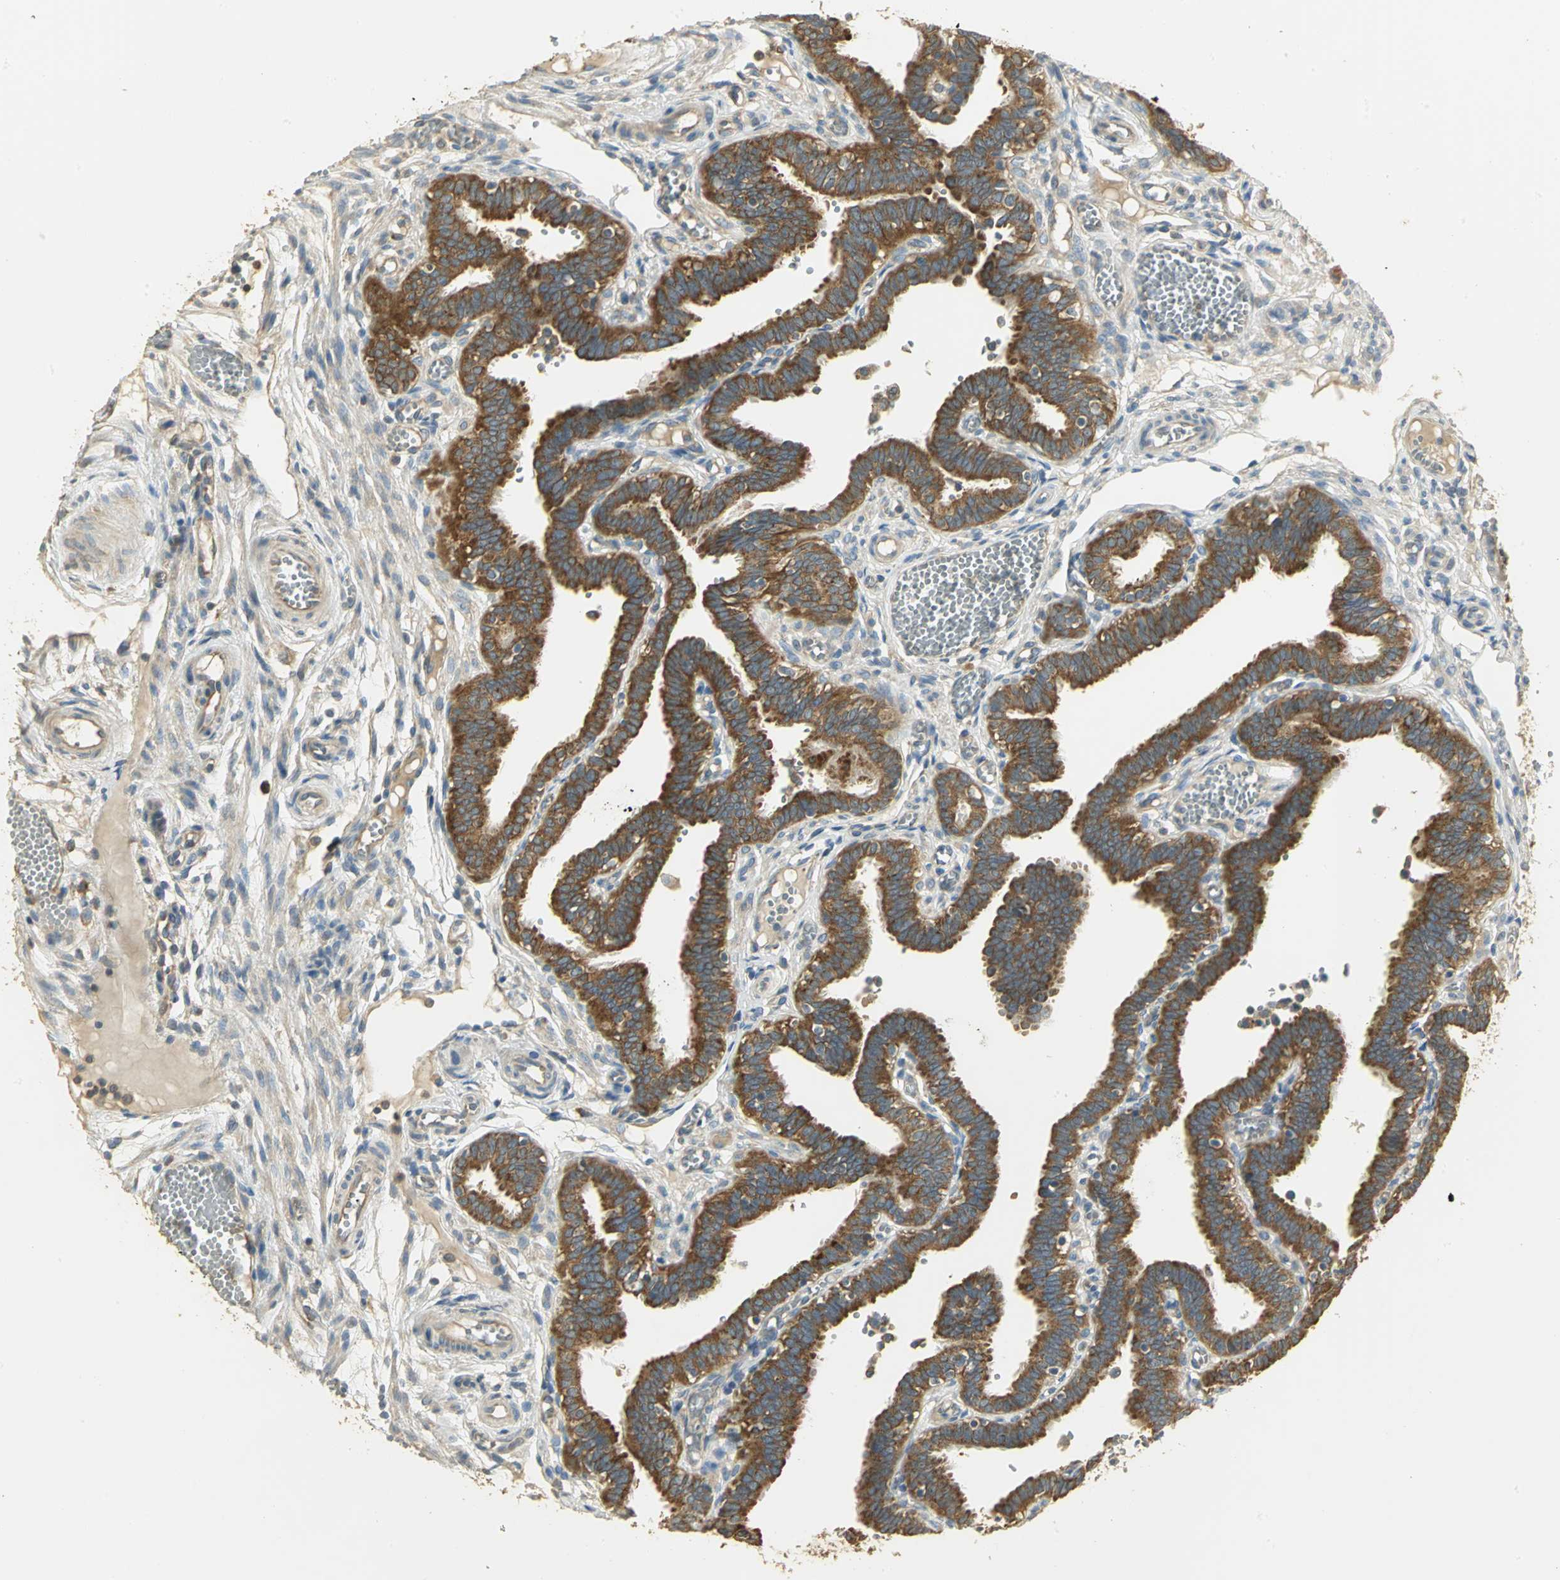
{"staining": {"intensity": "strong", "quantity": ">75%", "location": "cytoplasmic/membranous"}, "tissue": "fallopian tube", "cell_type": "Glandular cells", "image_type": "normal", "snomed": [{"axis": "morphology", "description": "Normal tissue, NOS"}, {"axis": "topography", "description": "Fallopian tube"}], "caption": "This photomicrograph demonstrates IHC staining of benign fallopian tube, with high strong cytoplasmic/membranous expression in about >75% of glandular cells.", "gene": "RARS1", "patient": {"sex": "female", "age": 29}}